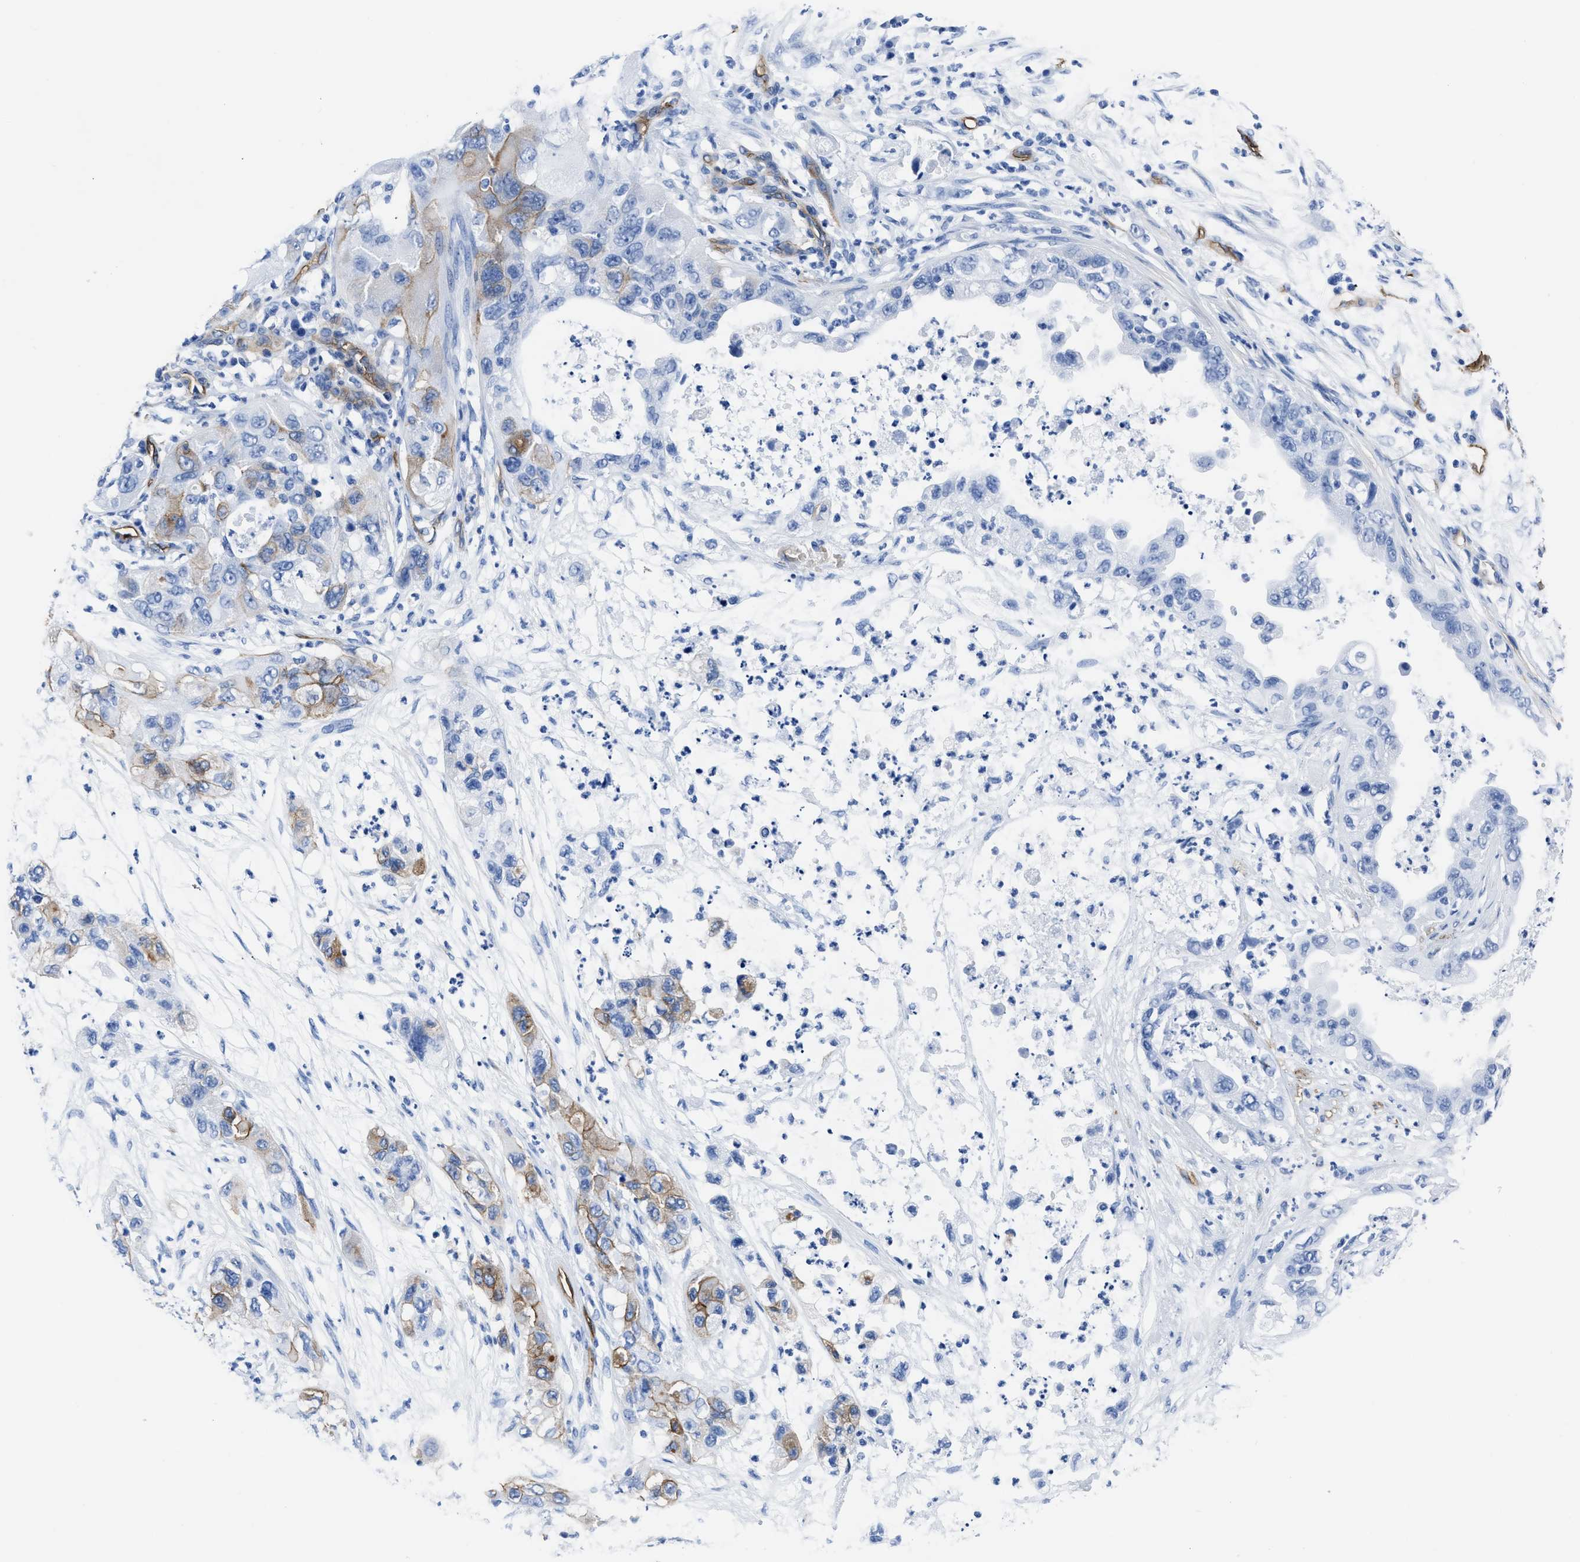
{"staining": {"intensity": "moderate", "quantity": "<25%", "location": "cytoplasmic/membranous"}, "tissue": "pancreatic cancer", "cell_type": "Tumor cells", "image_type": "cancer", "snomed": [{"axis": "morphology", "description": "Adenocarcinoma, NOS"}, {"axis": "topography", "description": "Pancreas"}], "caption": "The micrograph demonstrates immunohistochemical staining of adenocarcinoma (pancreatic). There is moderate cytoplasmic/membranous expression is present in about <25% of tumor cells. (DAB IHC with brightfield microscopy, high magnification).", "gene": "AQP1", "patient": {"sex": "female", "age": 78}}